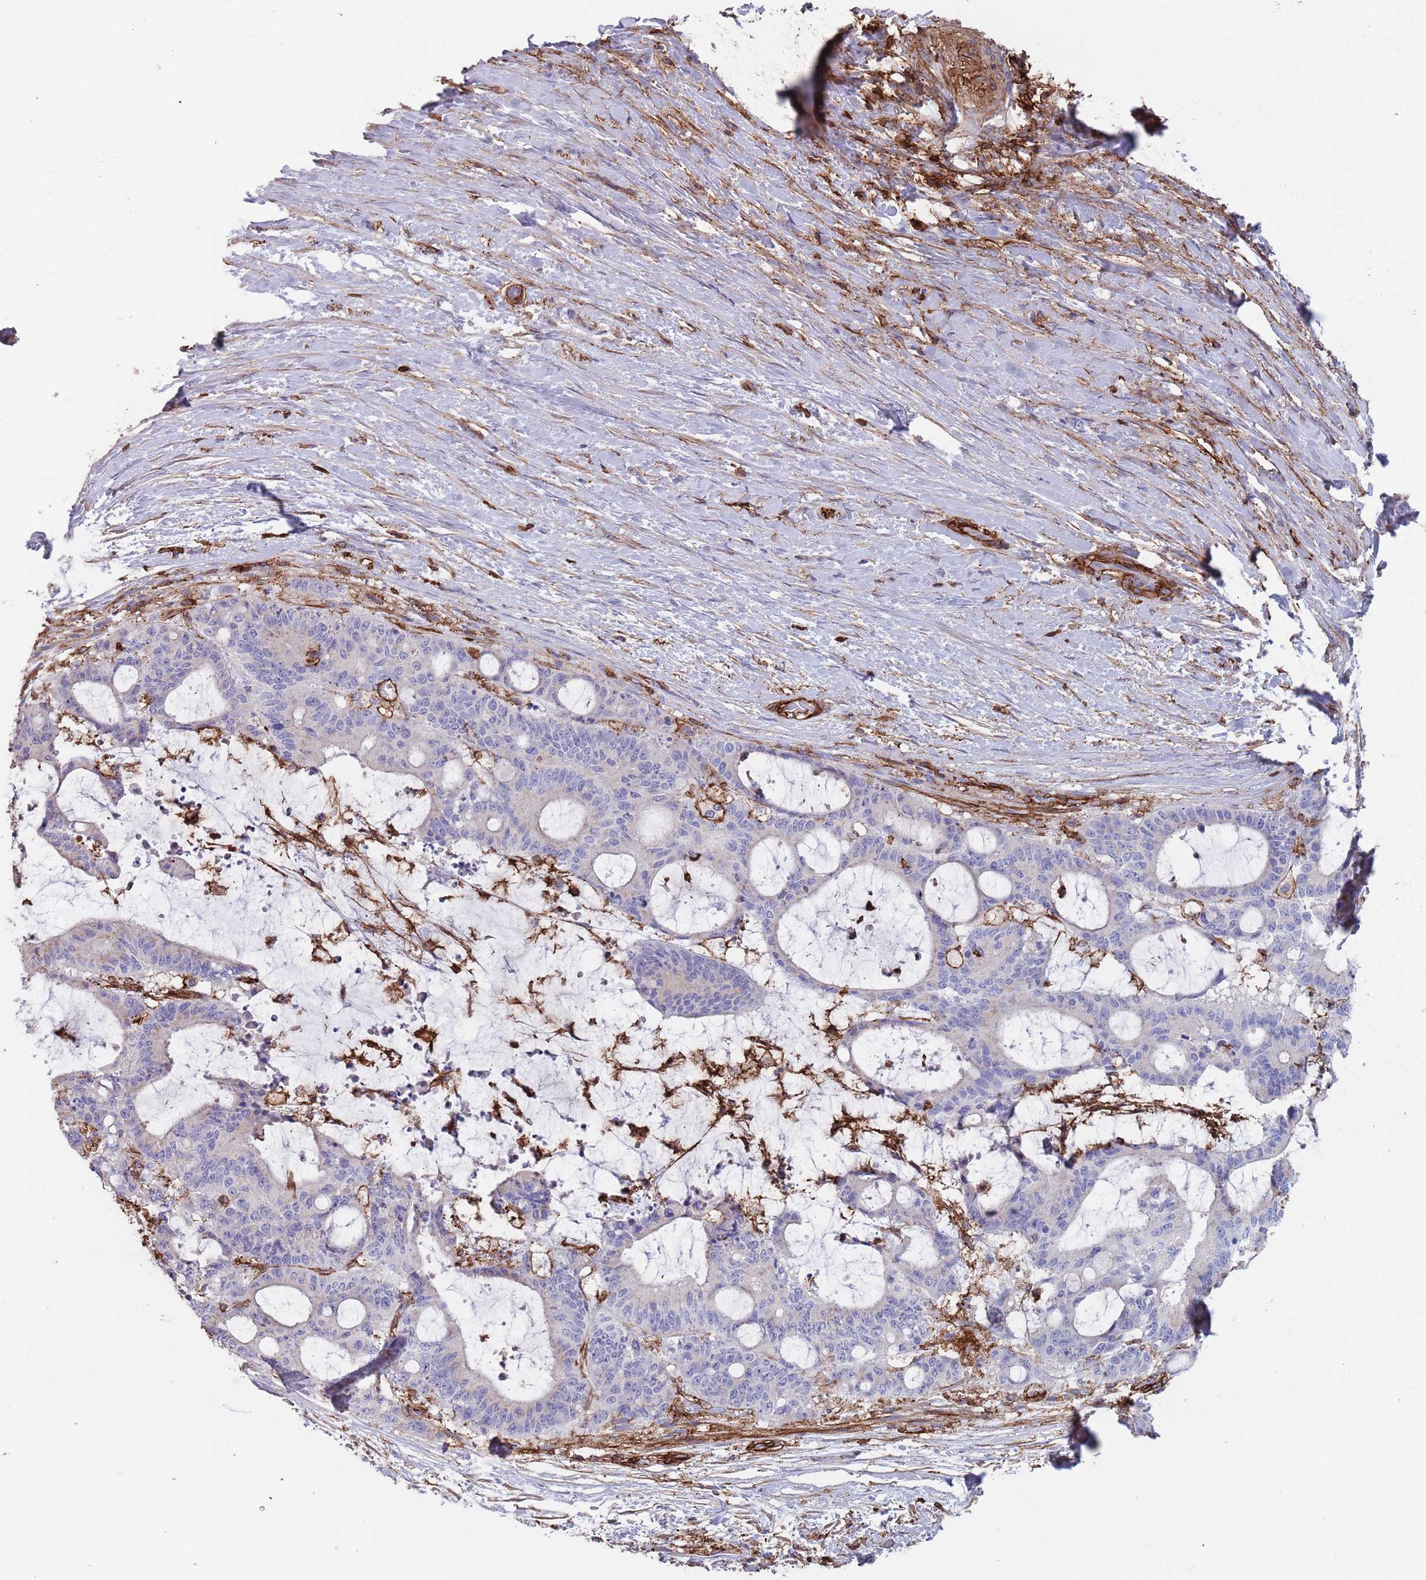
{"staining": {"intensity": "negative", "quantity": "none", "location": "none"}, "tissue": "liver cancer", "cell_type": "Tumor cells", "image_type": "cancer", "snomed": [{"axis": "morphology", "description": "Normal tissue, NOS"}, {"axis": "morphology", "description": "Cholangiocarcinoma"}, {"axis": "topography", "description": "Liver"}, {"axis": "topography", "description": "Peripheral nerve tissue"}], "caption": "This image is of liver cancer stained with immunohistochemistry to label a protein in brown with the nuclei are counter-stained blue. There is no staining in tumor cells.", "gene": "RNF144A", "patient": {"sex": "female", "age": 73}}